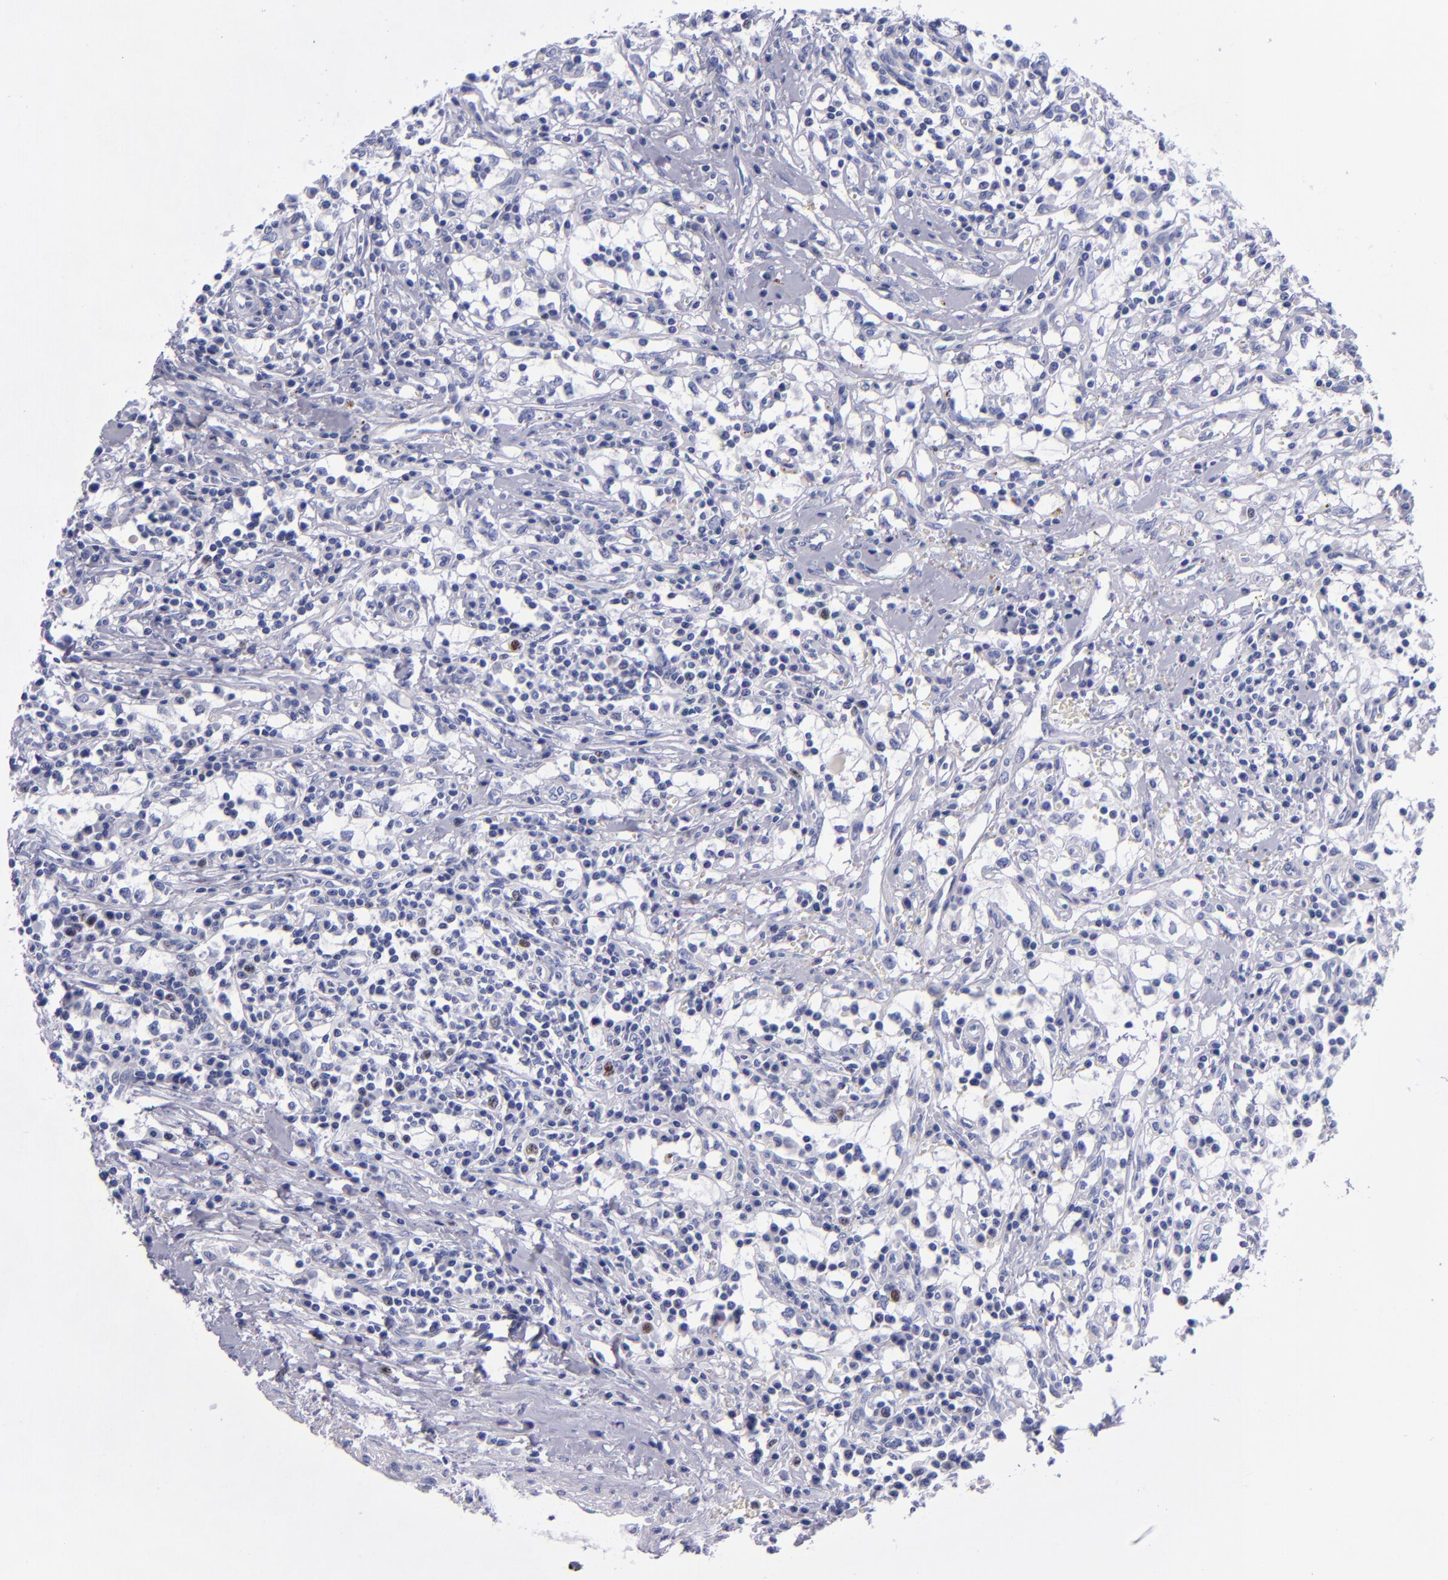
{"staining": {"intensity": "negative", "quantity": "none", "location": "none"}, "tissue": "renal cancer", "cell_type": "Tumor cells", "image_type": "cancer", "snomed": [{"axis": "morphology", "description": "Adenocarcinoma, NOS"}, {"axis": "topography", "description": "Kidney"}], "caption": "Adenocarcinoma (renal) stained for a protein using immunohistochemistry exhibits no positivity tumor cells.", "gene": "MCM7", "patient": {"sex": "male", "age": 82}}